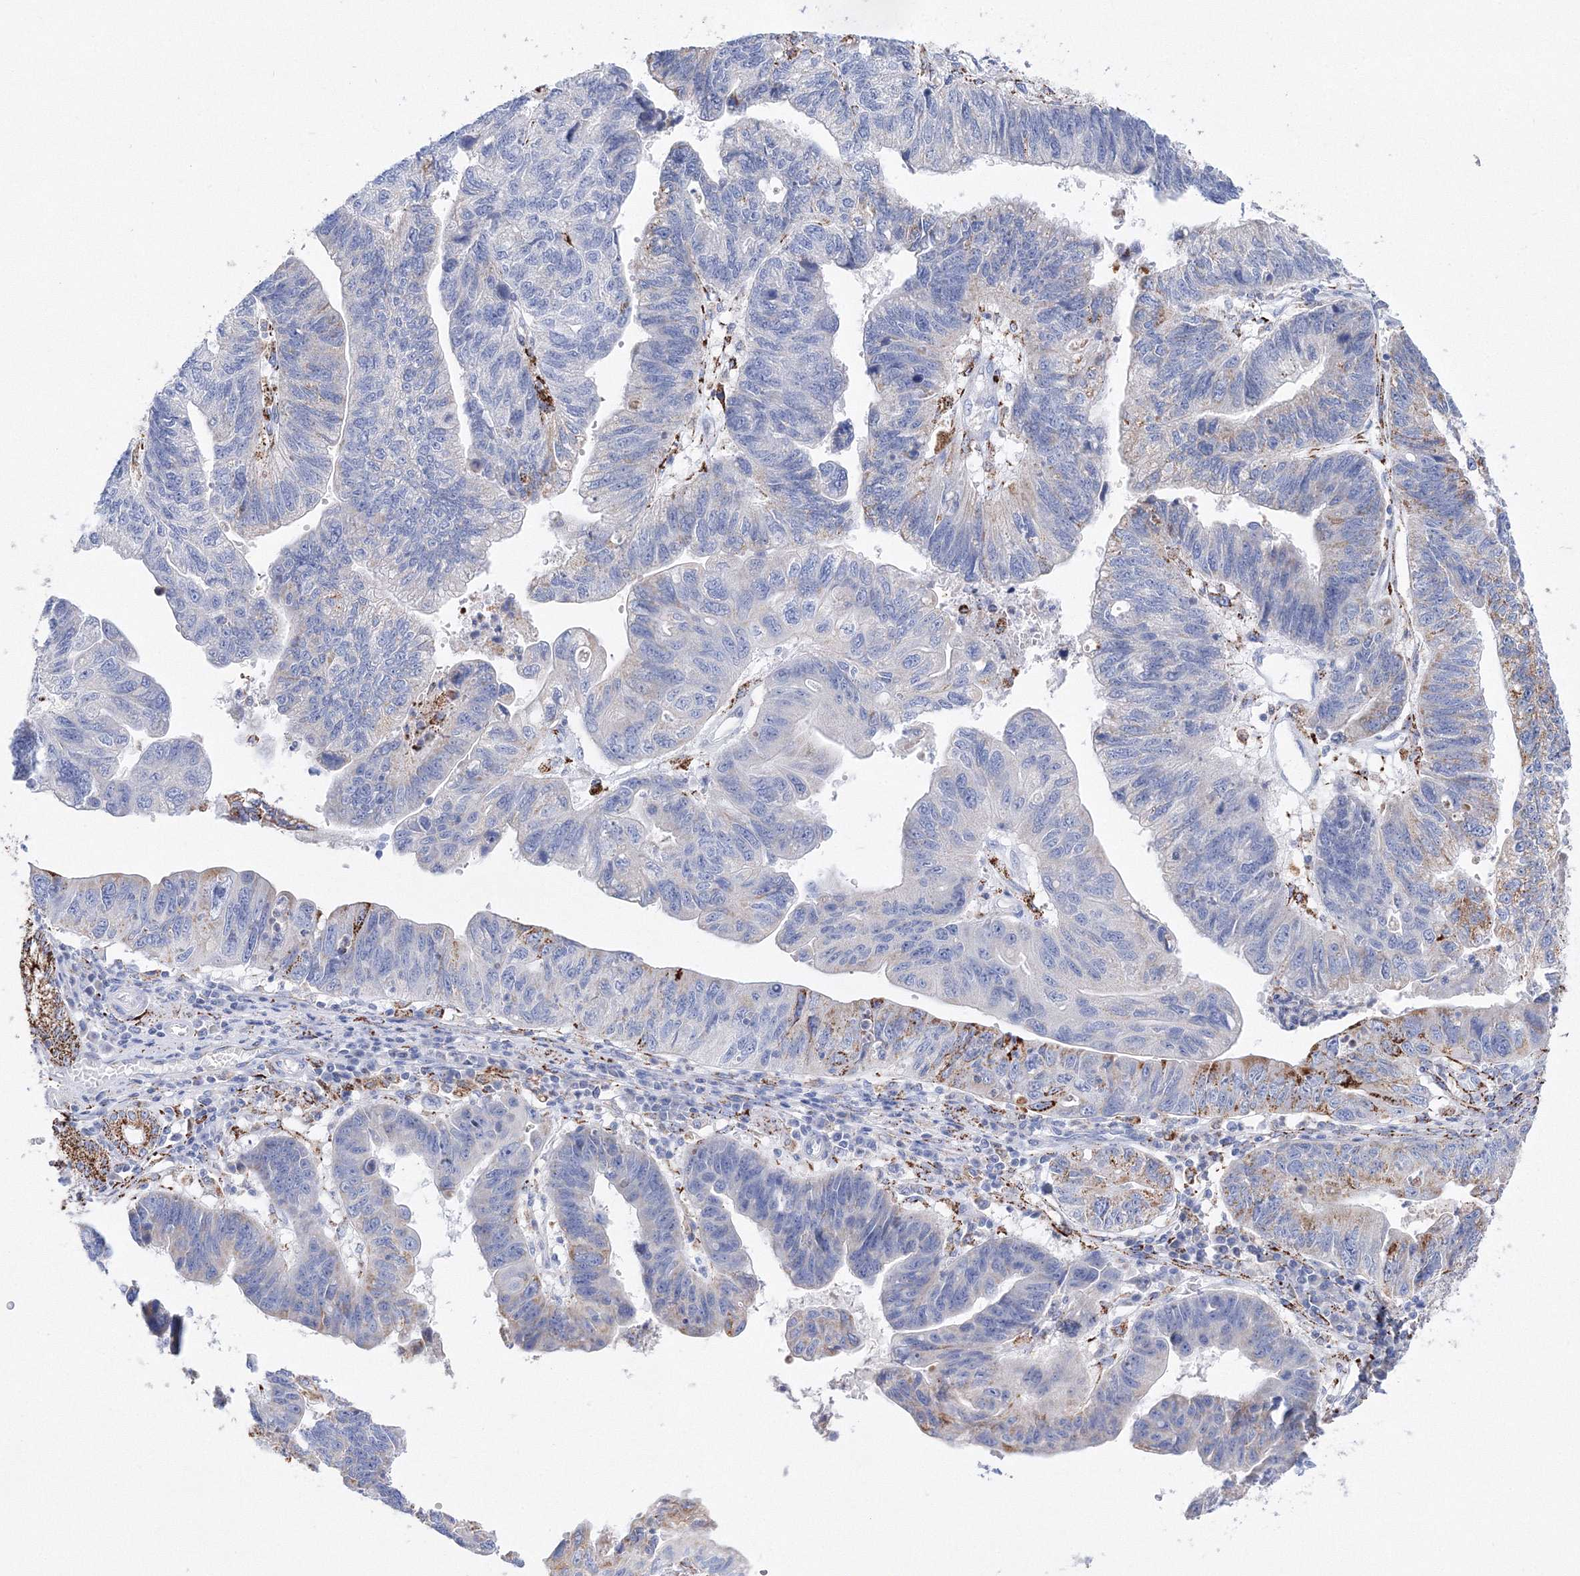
{"staining": {"intensity": "moderate", "quantity": "<25%", "location": "cytoplasmic/membranous"}, "tissue": "stomach cancer", "cell_type": "Tumor cells", "image_type": "cancer", "snomed": [{"axis": "morphology", "description": "Adenocarcinoma, NOS"}, {"axis": "topography", "description": "Stomach"}], "caption": "Immunohistochemistry (IHC) of adenocarcinoma (stomach) exhibits low levels of moderate cytoplasmic/membranous positivity in about <25% of tumor cells.", "gene": "MERTK", "patient": {"sex": "male", "age": 59}}